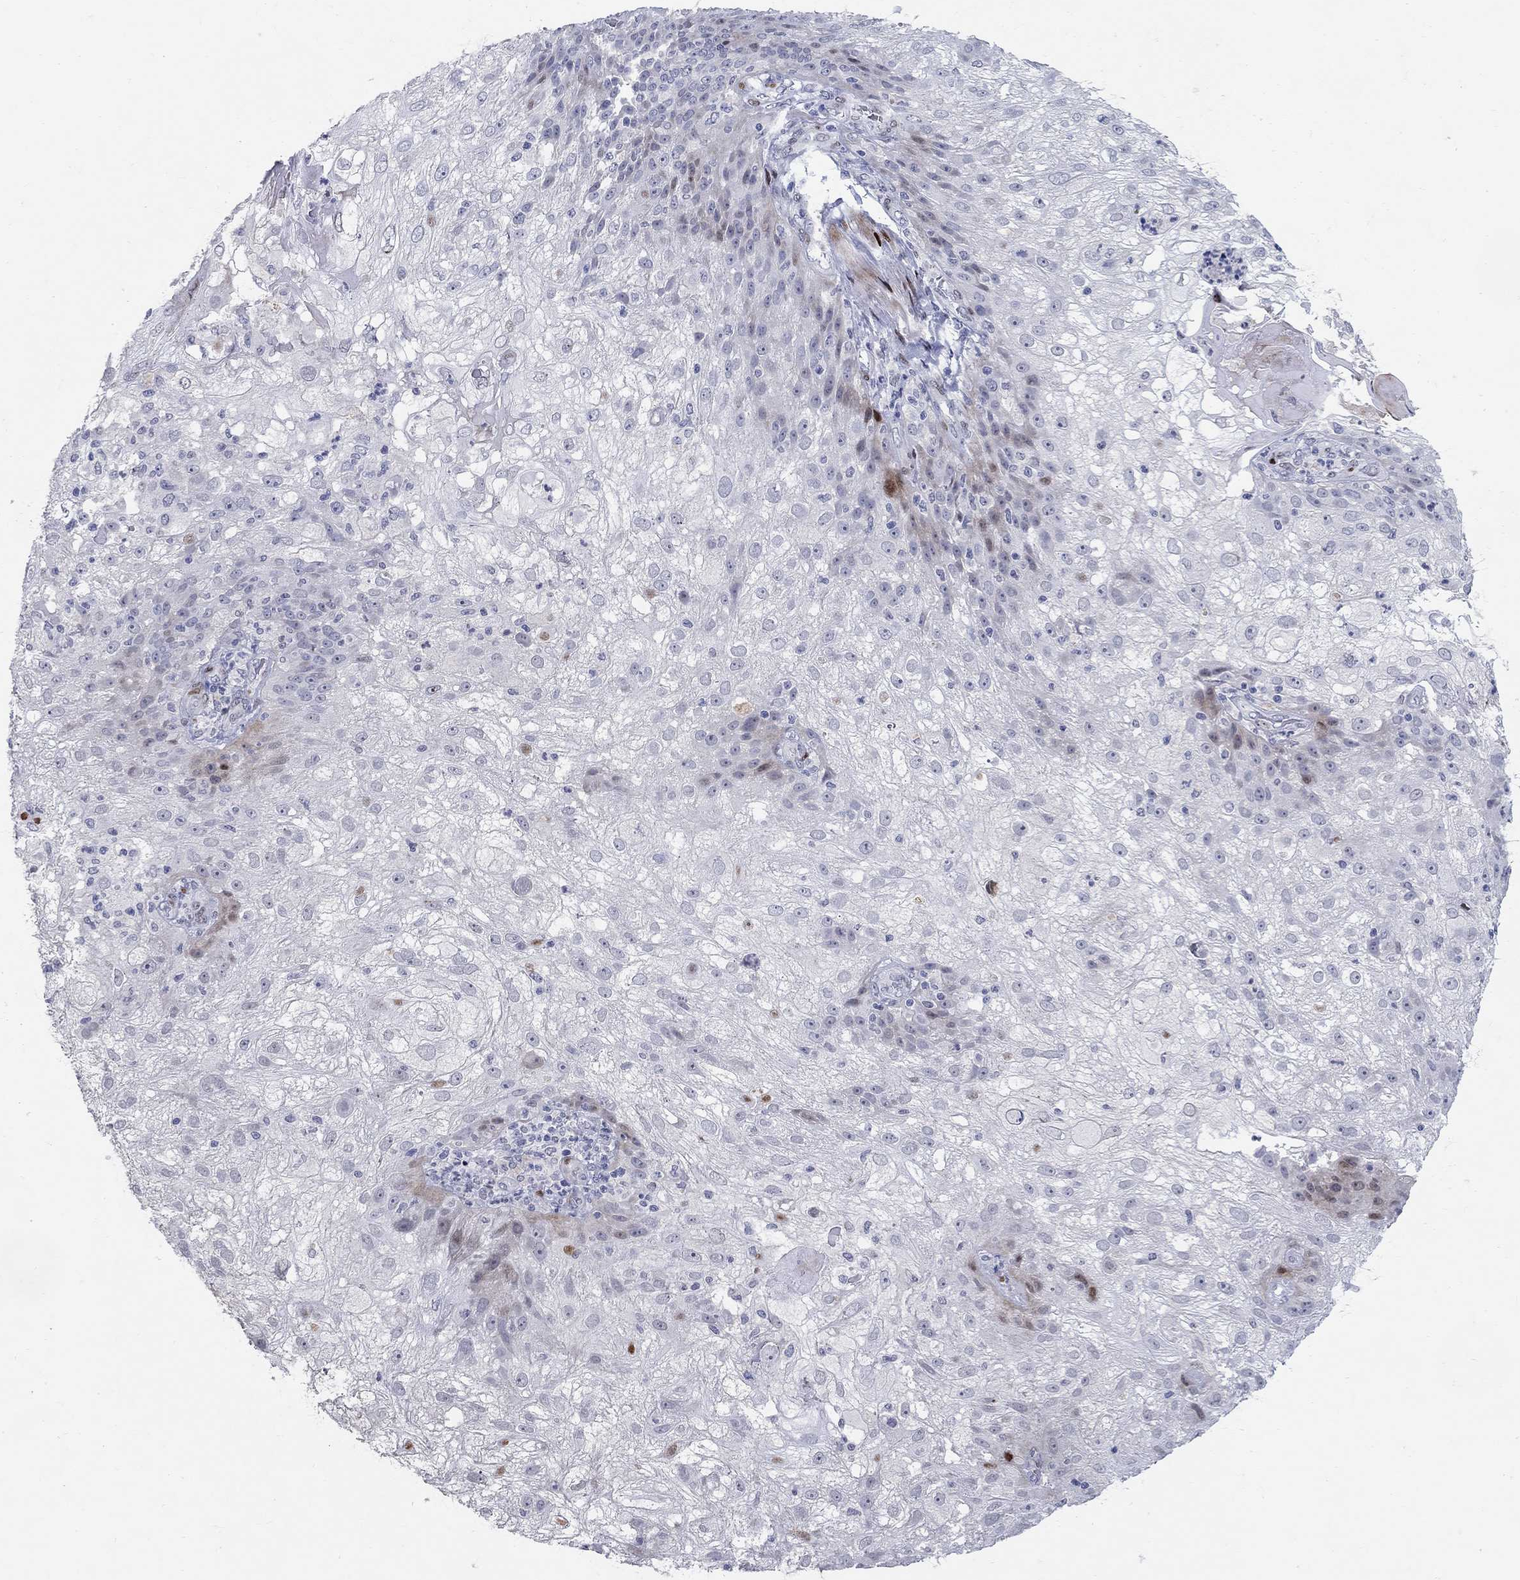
{"staining": {"intensity": "negative", "quantity": "none", "location": "none"}, "tissue": "skin cancer", "cell_type": "Tumor cells", "image_type": "cancer", "snomed": [{"axis": "morphology", "description": "Normal tissue, NOS"}, {"axis": "morphology", "description": "Squamous cell carcinoma, NOS"}, {"axis": "topography", "description": "Skin"}], "caption": "Immunohistochemistry of squamous cell carcinoma (skin) shows no staining in tumor cells.", "gene": "RAPGEF5", "patient": {"sex": "female", "age": 83}}